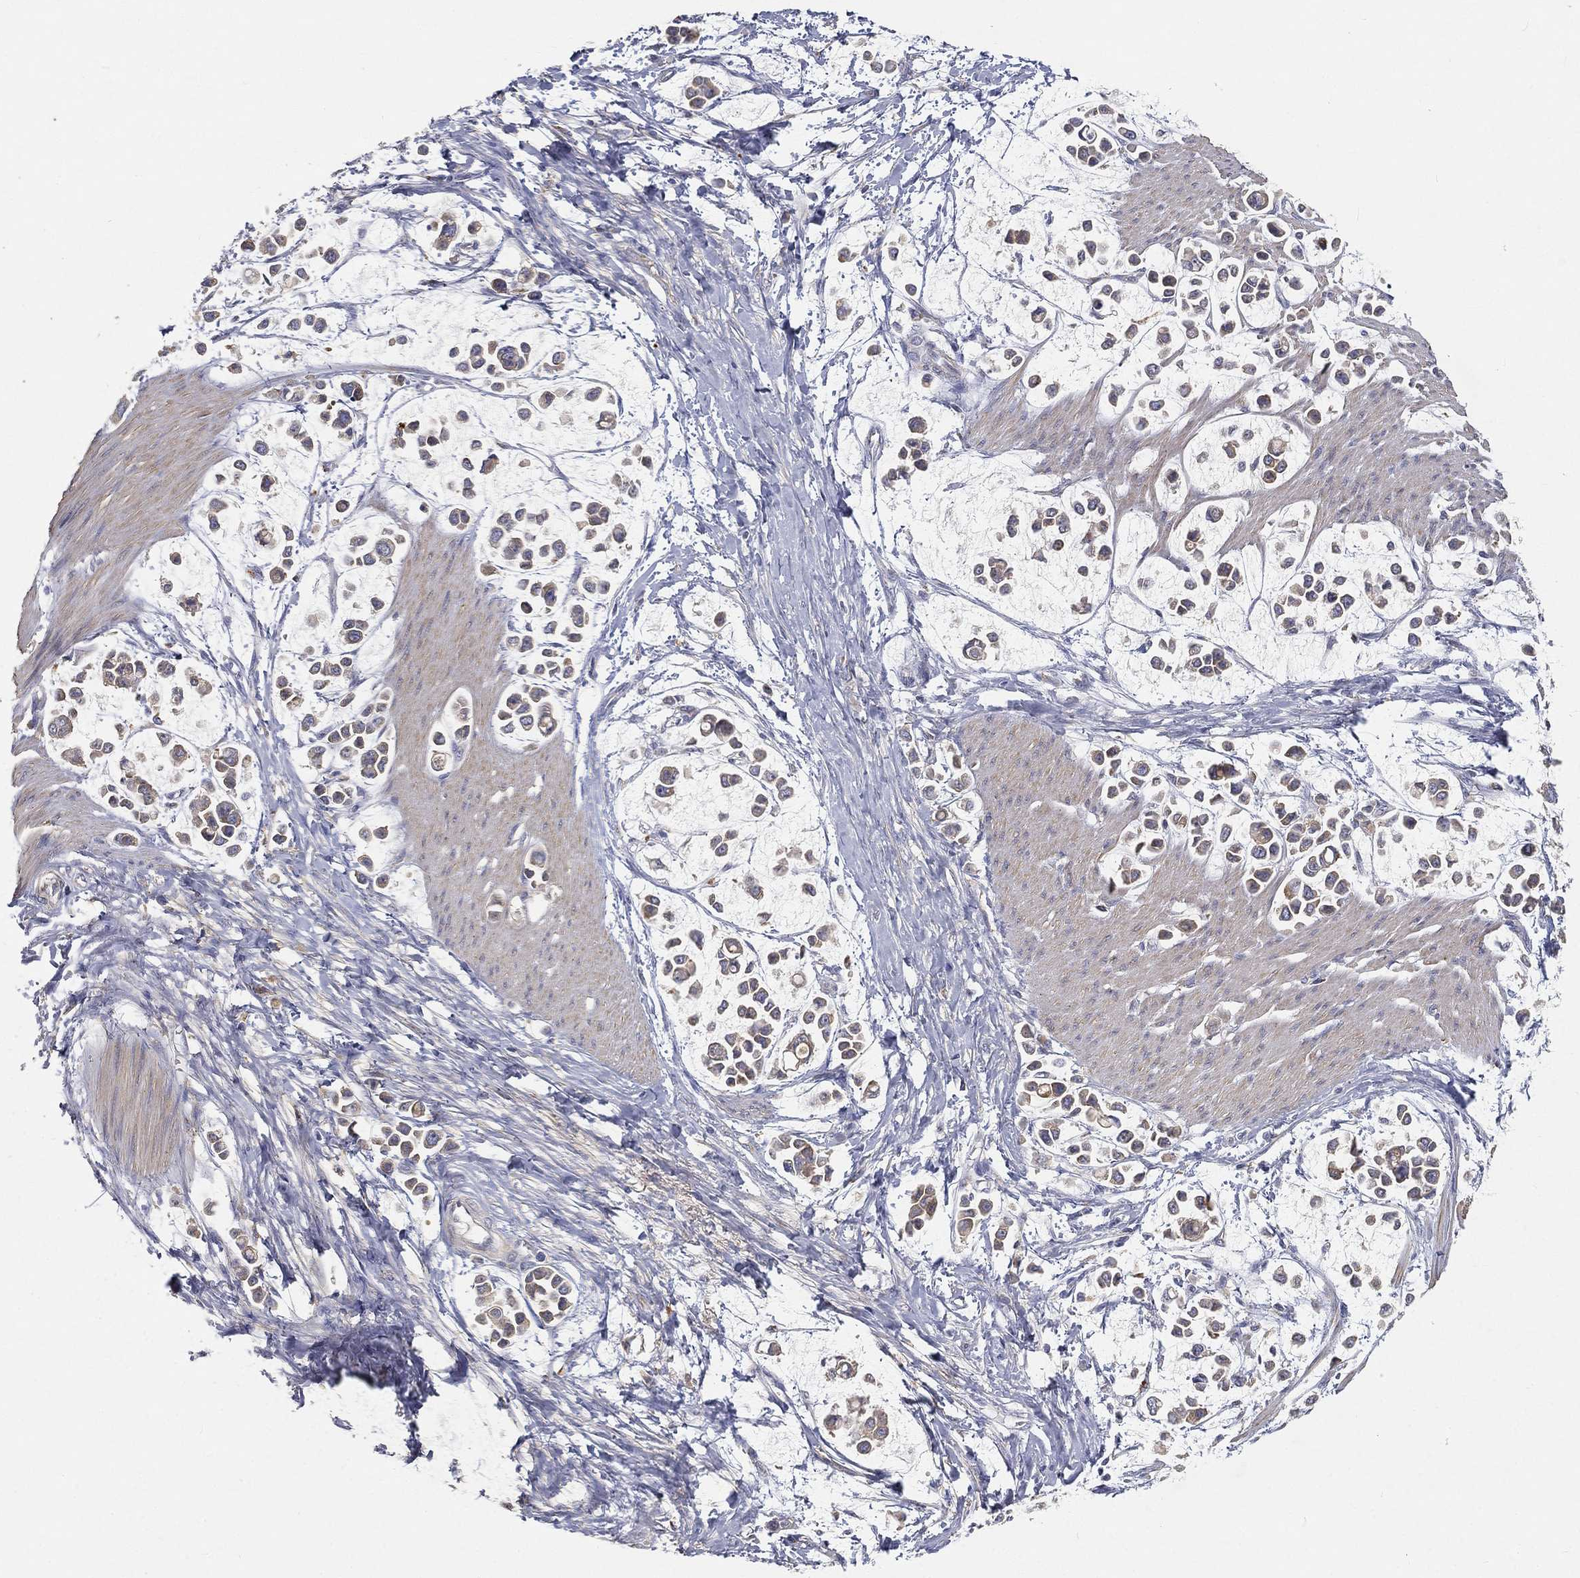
{"staining": {"intensity": "negative", "quantity": "none", "location": "none"}, "tissue": "stomach cancer", "cell_type": "Tumor cells", "image_type": "cancer", "snomed": [{"axis": "morphology", "description": "Adenocarcinoma, NOS"}, {"axis": "topography", "description": "Stomach"}], "caption": "Tumor cells are negative for brown protein staining in stomach adenocarcinoma. (DAB immunohistochemistry (IHC) visualized using brightfield microscopy, high magnification).", "gene": "CTSL", "patient": {"sex": "male", "age": 82}}